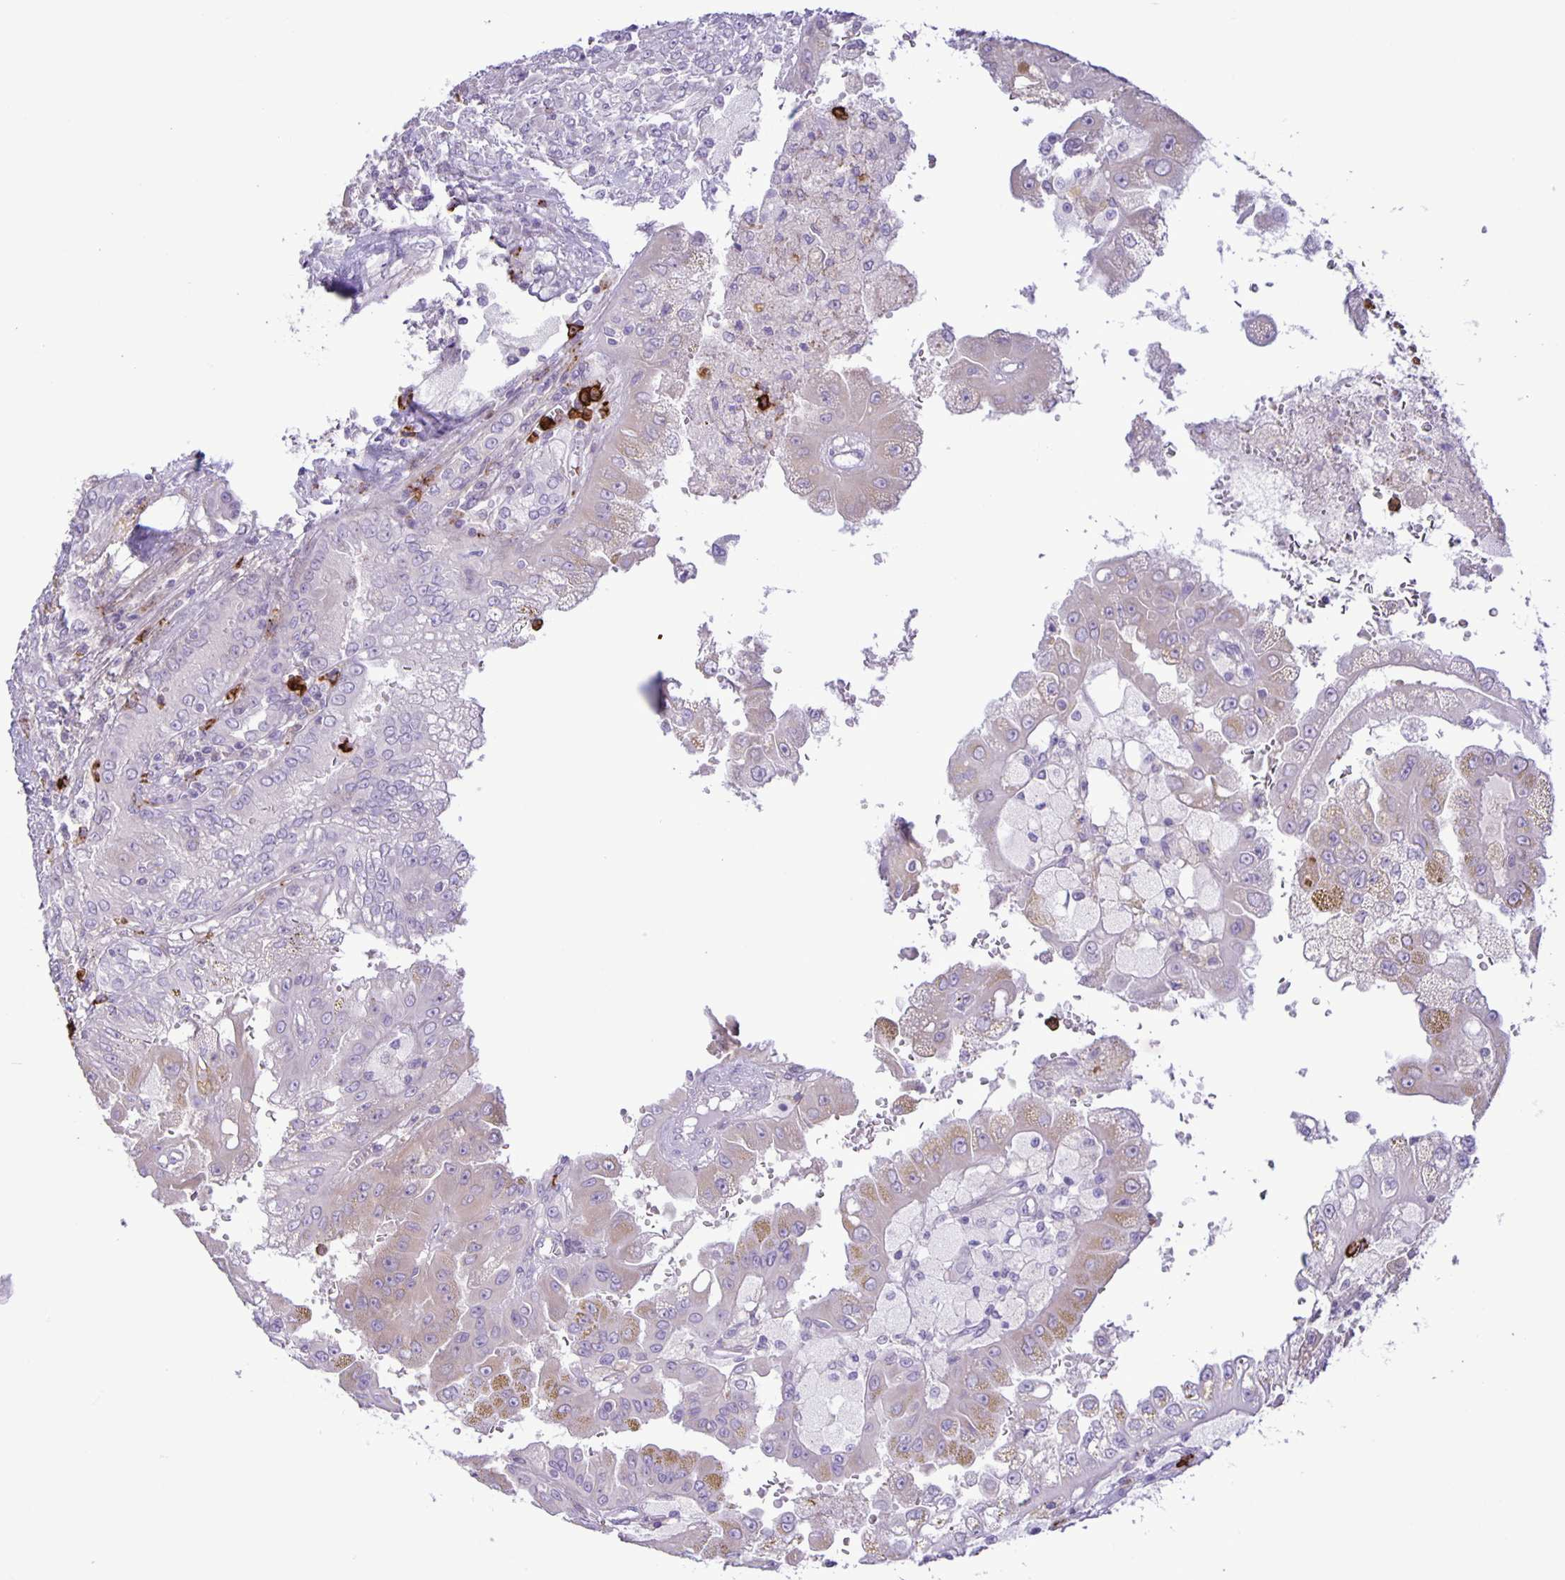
{"staining": {"intensity": "negative", "quantity": "none", "location": "none"}, "tissue": "renal cancer", "cell_type": "Tumor cells", "image_type": "cancer", "snomed": [{"axis": "morphology", "description": "Adenocarcinoma, NOS"}, {"axis": "topography", "description": "Kidney"}], "caption": "Immunohistochemistry image of renal cancer (adenocarcinoma) stained for a protein (brown), which demonstrates no positivity in tumor cells.", "gene": "ADCK1", "patient": {"sex": "male", "age": 58}}